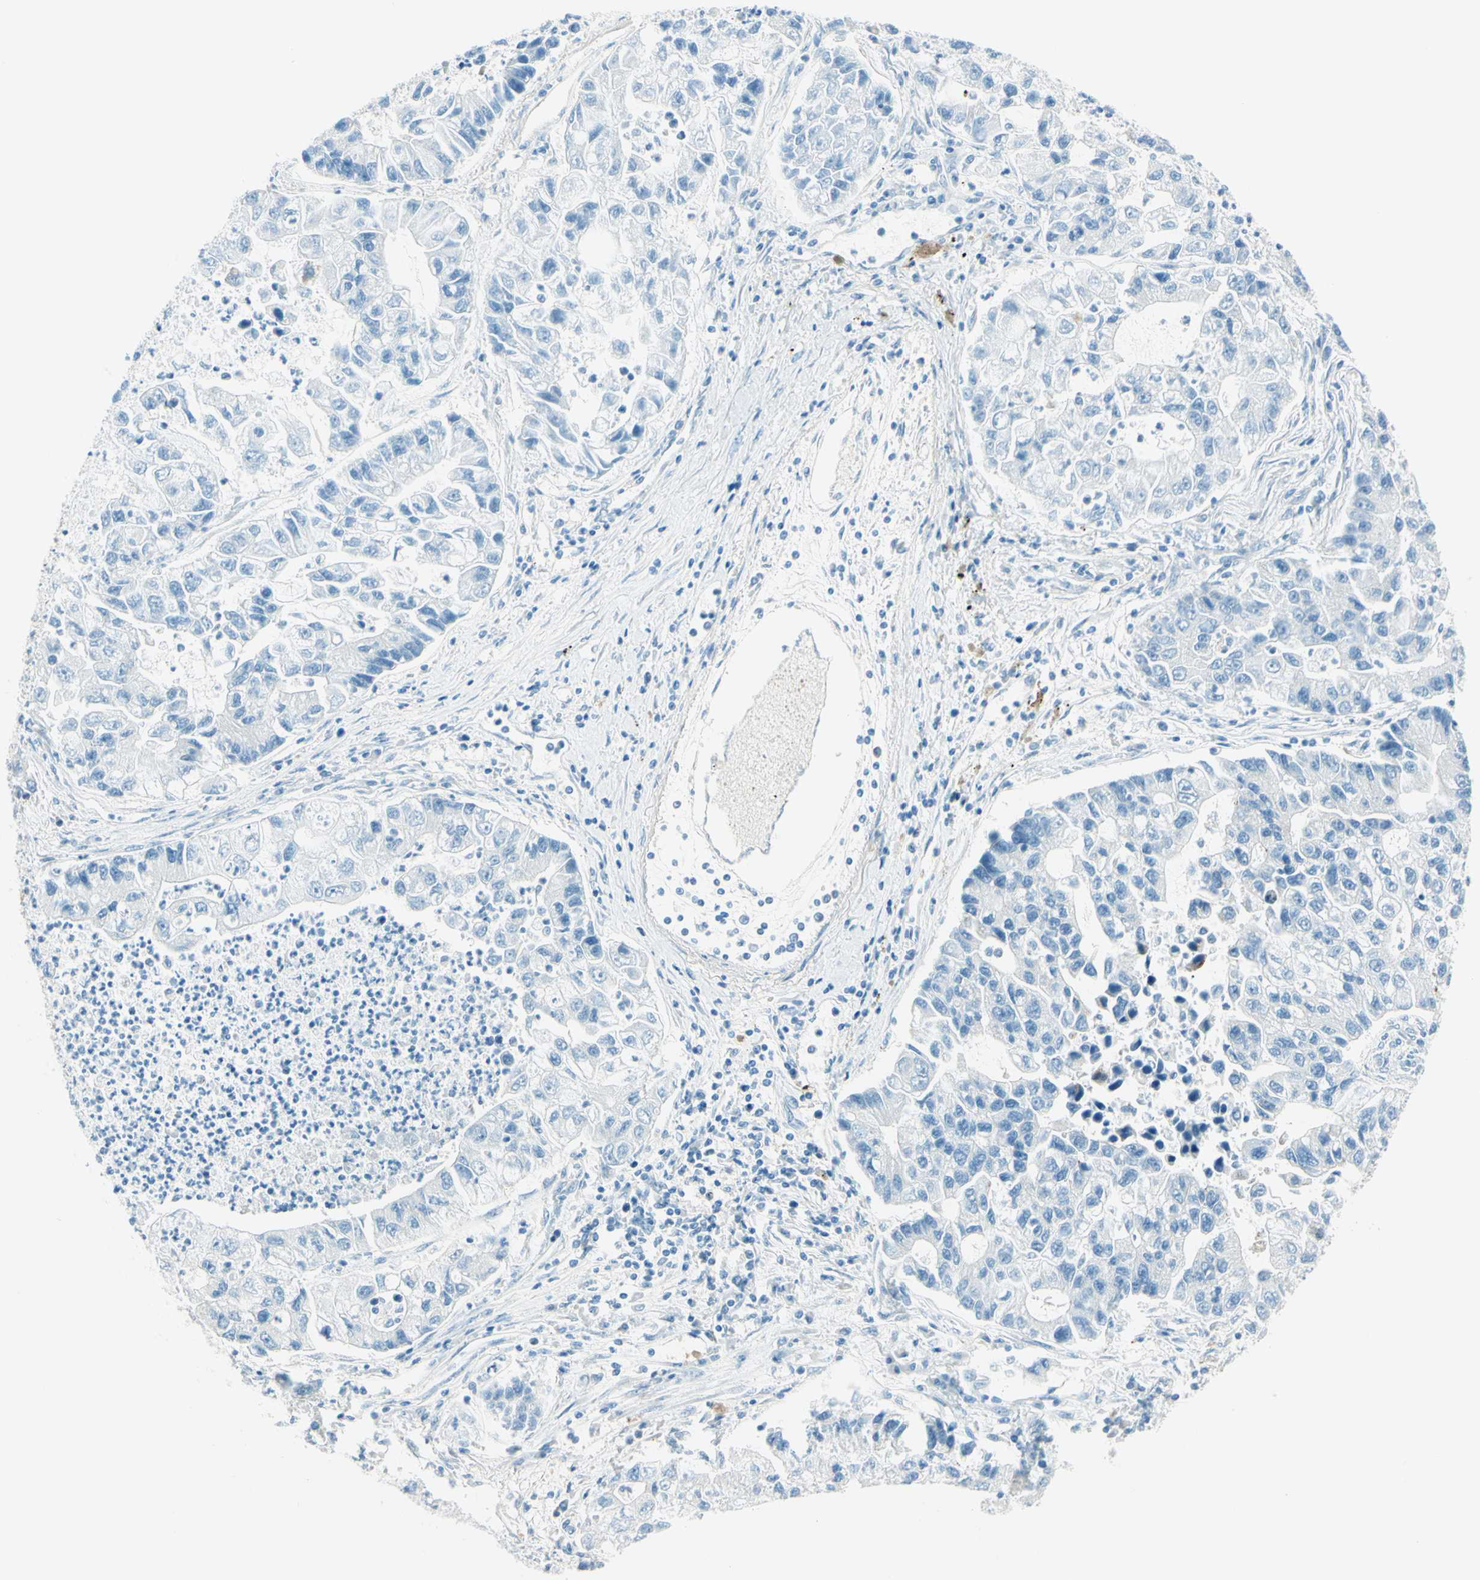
{"staining": {"intensity": "negative", "quantity": "none", "location": "none"}, "tissue": "lung cancer", "cell_type": "Tumor cells", "image_type": "cancer", "snomed": [{"axis": "morphology", "description": "Adenocarcinoma, NOS"}, {"axis": "topography", "description": "Lung"}], "caption": "Tumor cells are negative for brown protein staining in adenocarcinoma (lung).", "gene": "NCBP2L", "patient": {"sex": "female", "age": 51}}